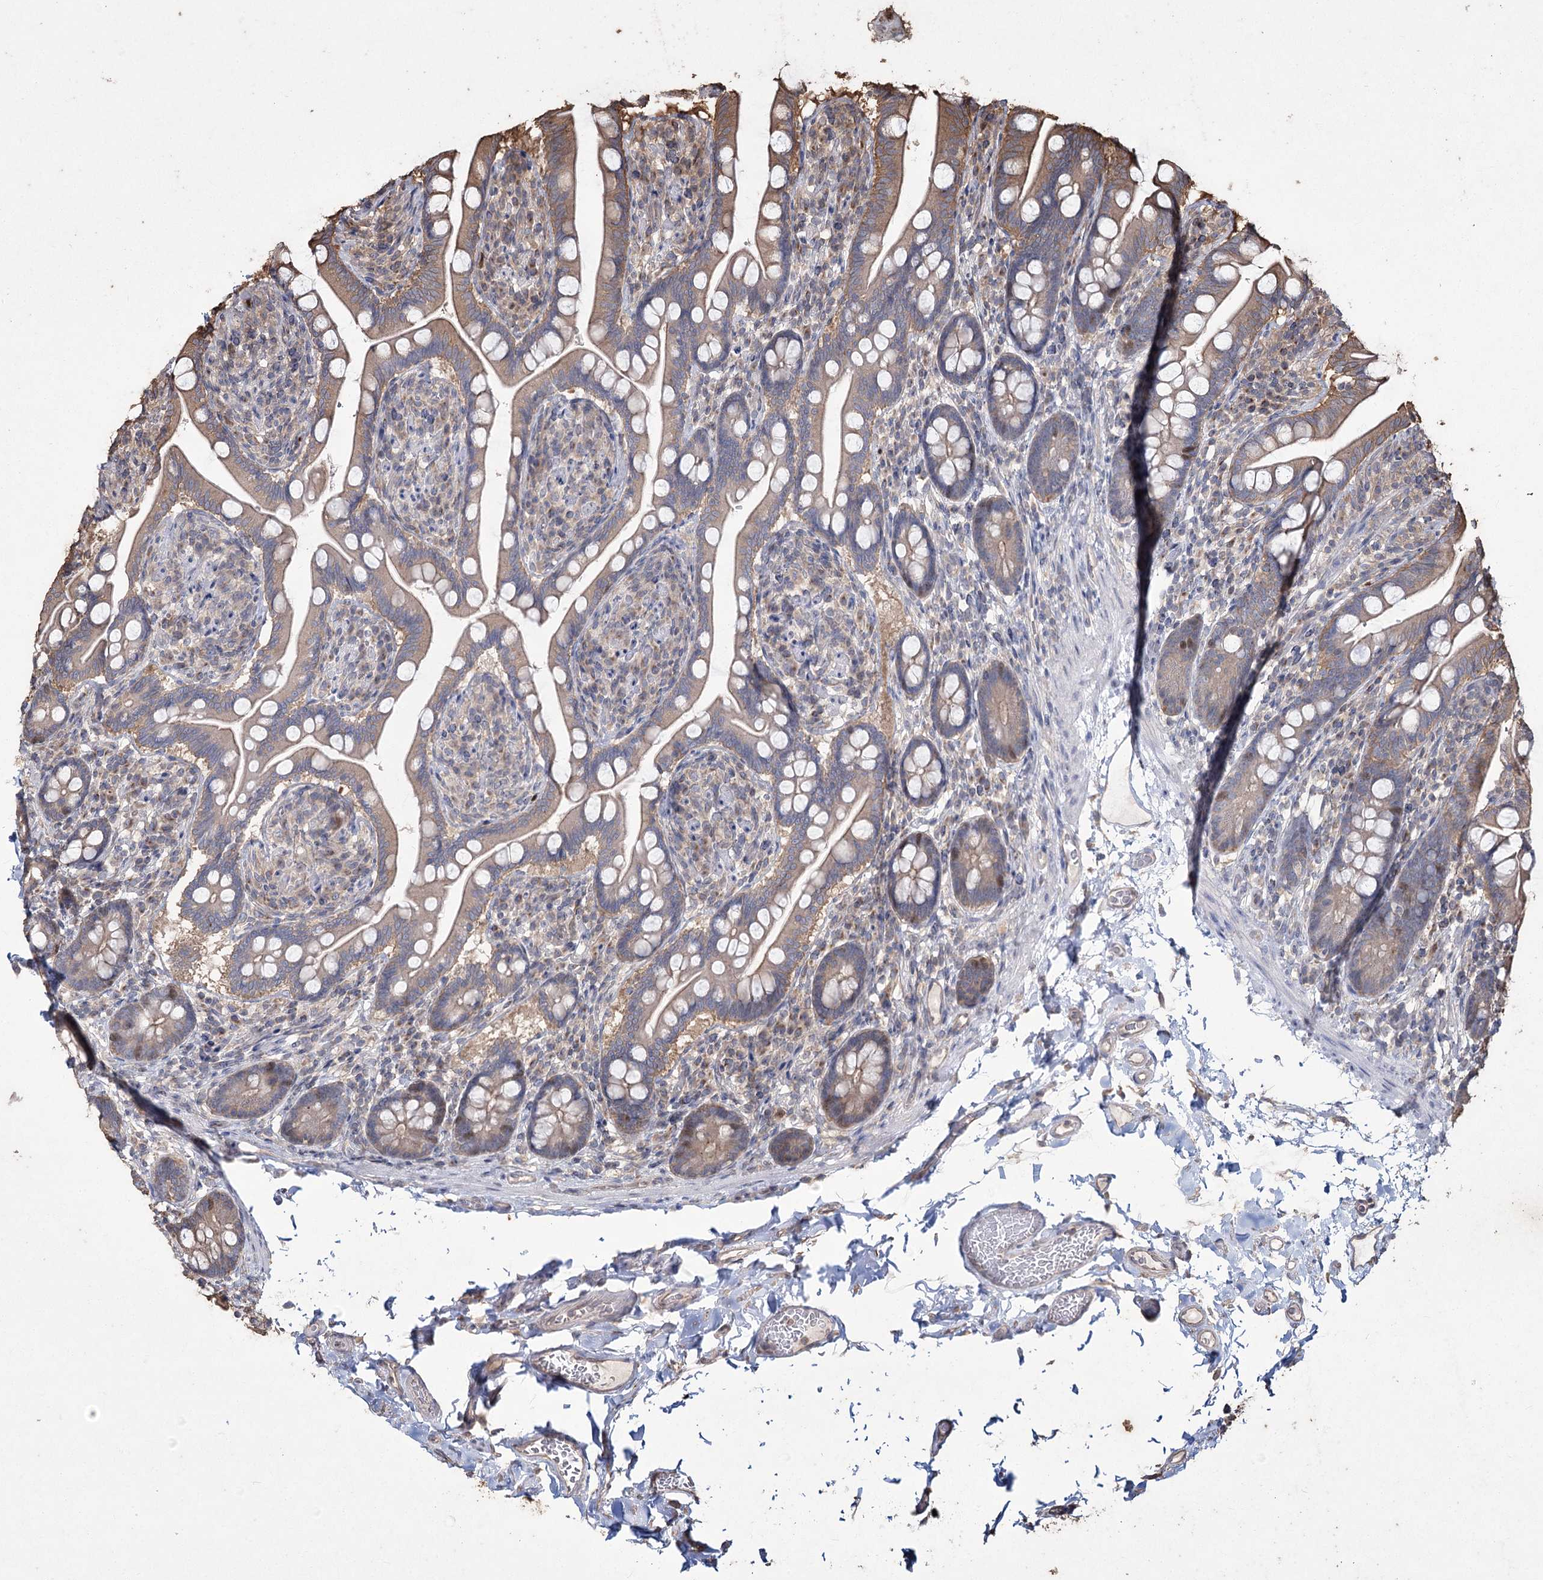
{"staining": {"intensity": "weak", "quantity": ">75%", "location": "cytoplasmic/membranous,nuclear"}, "tissue": "small intestine", "cell_type": "Glandular cells", "image_type": "normal", "snomed": [{"axis": "morphology", "description": "Normal tissue, NOS"}, {"axis": "topography", "description": "Small intestine"}], "caption": "Protein expression analysis of unremarkable human small intestine reveals weak cytoplasmic/membranous,nuclear positivity in approximately >75% of glandular cells.", "gene": "PRC1", "patient": {"sex": "female", "age": 64}}